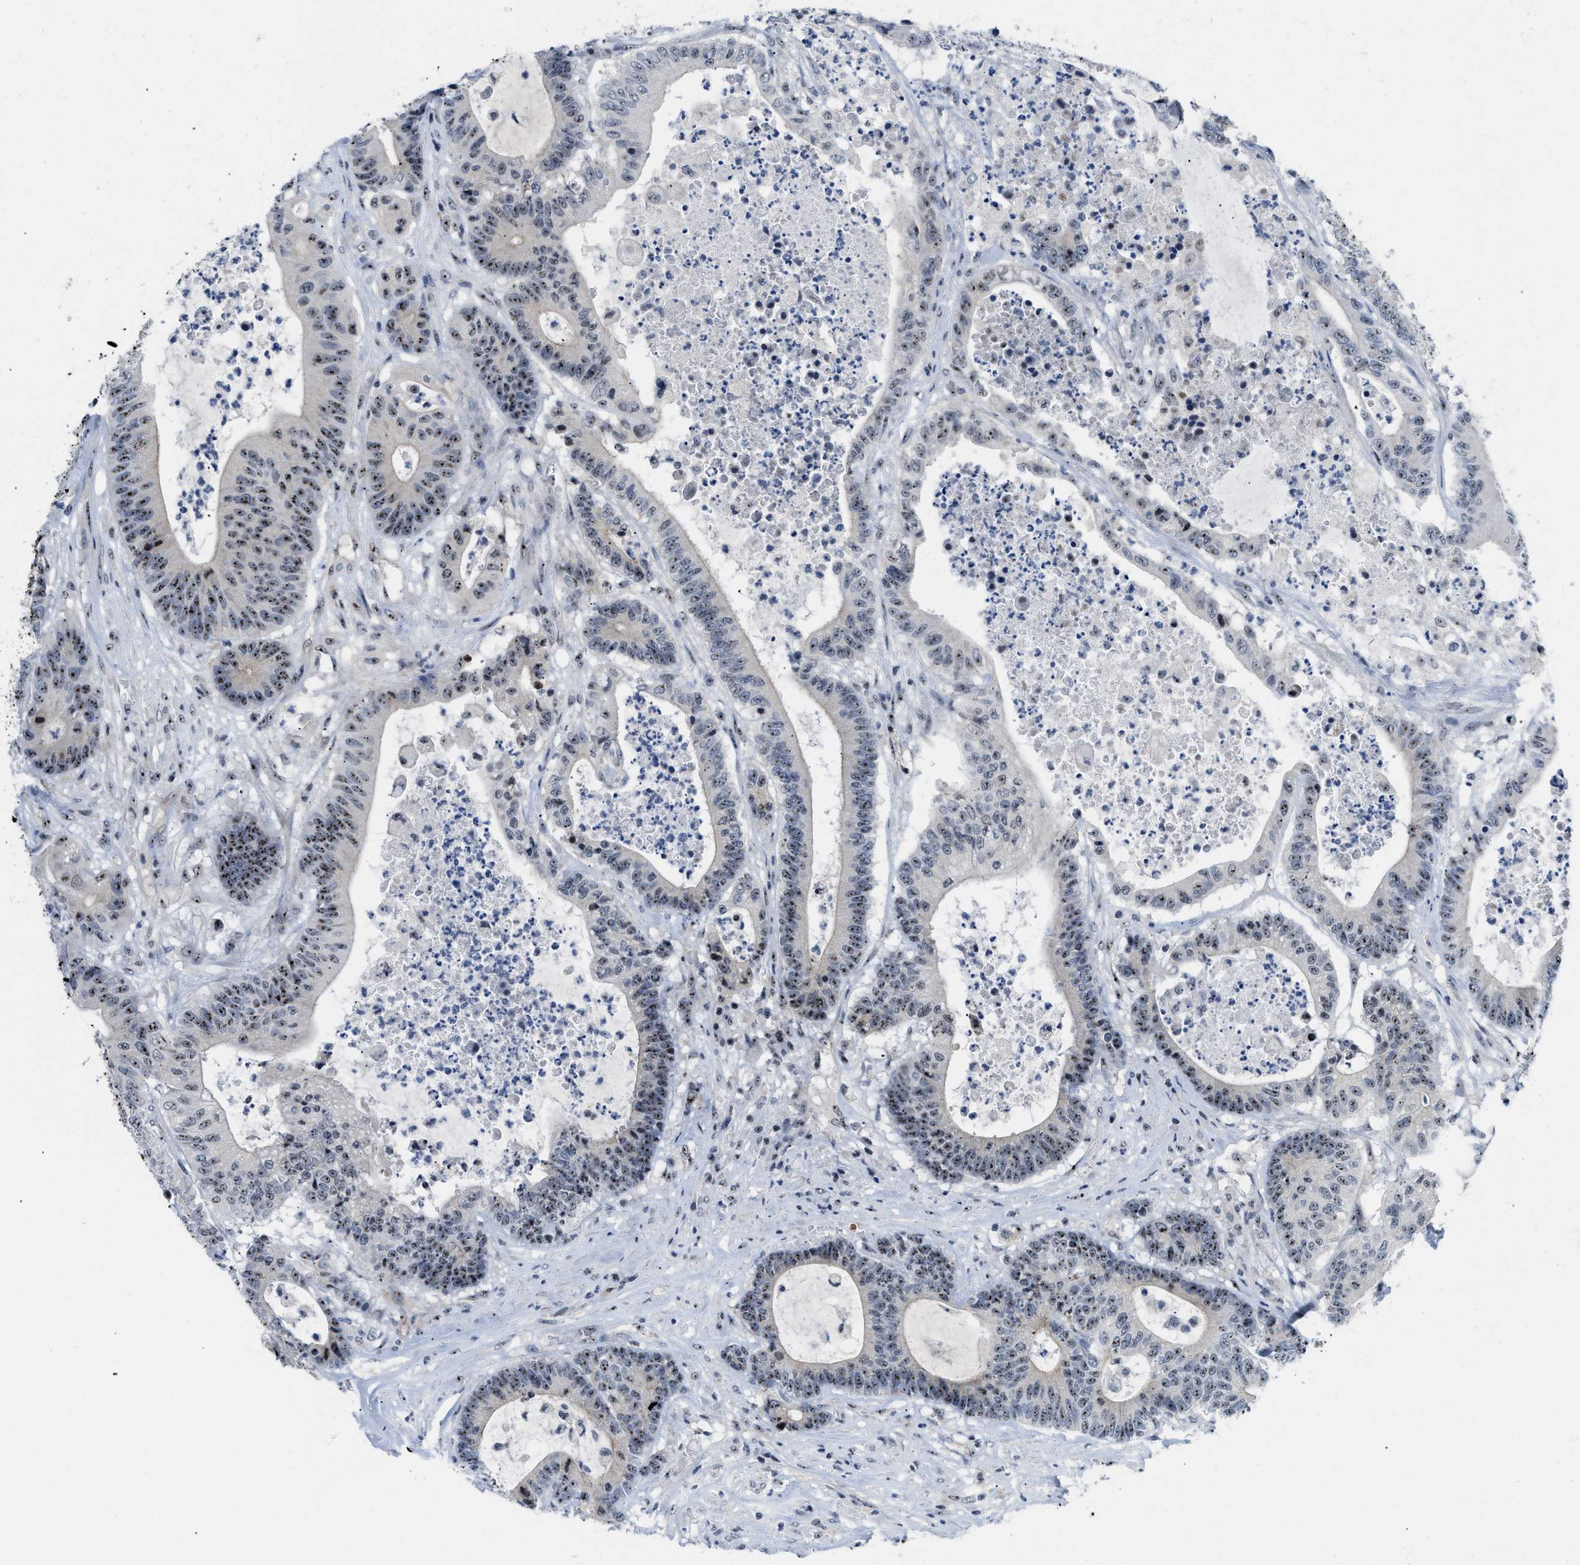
{"staining": {"intensity": "moderate", "quantity": ">75%", "location": "nuclear"}, "tissue": "colorectal cancer", "cell_type": "Tumor cells", "image_type": "cancer", "snomed": [{"axis": "morphology", "description": "Adenocarcinoma, NOS"}, {"axis": "topography", "description": "Colon"}], "caption": "Protein staining of colorectal cancer (adenocarcinoma) tissue displays moderate nuclear expression in about >75% of tumor cells.", "gene": "NOP58", "patient": {"sex": "female", "age": 84}}